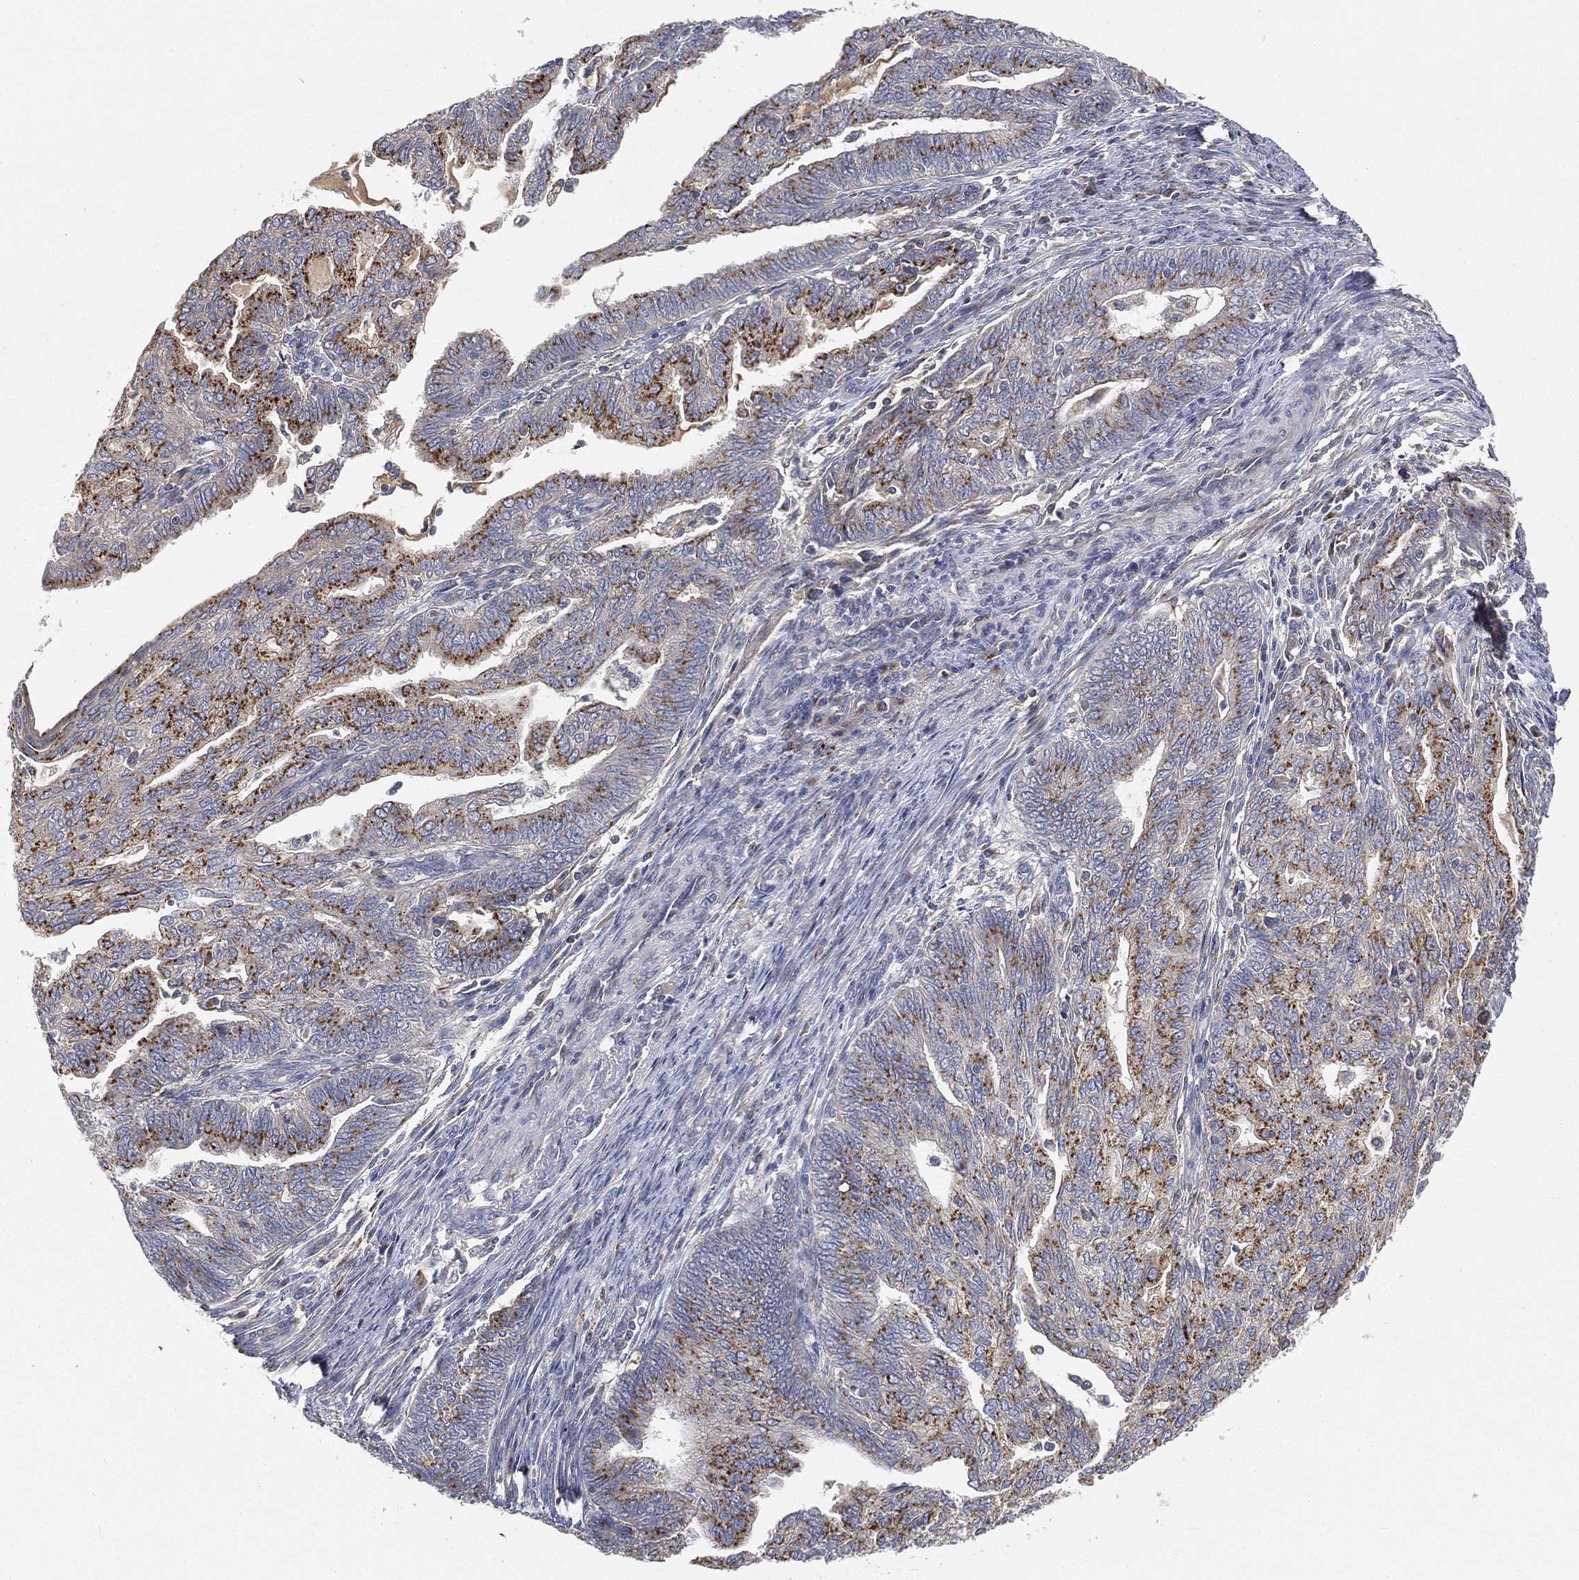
{"staining": {"intensity": "strong", "quantity": "25%-75%", "location": "cytoplasmic/membranous"}, "tissue": "endometrial cancer", "cell_type": "Tumor cells", "image_type": "cancer", "snomed": [{"axis": "morphology", "description": "Adenocarcinoma, NOS"}, {"axis": "topography", "description": "Endometrium"}], "caption": "Tumor cells show strong cytoplasmic/membranous positivity in about 25%-75% of cells in adenocarcinoma (endometrial).", "gene": "CTSL", "patient": {"sex": "female", "age": 82}}